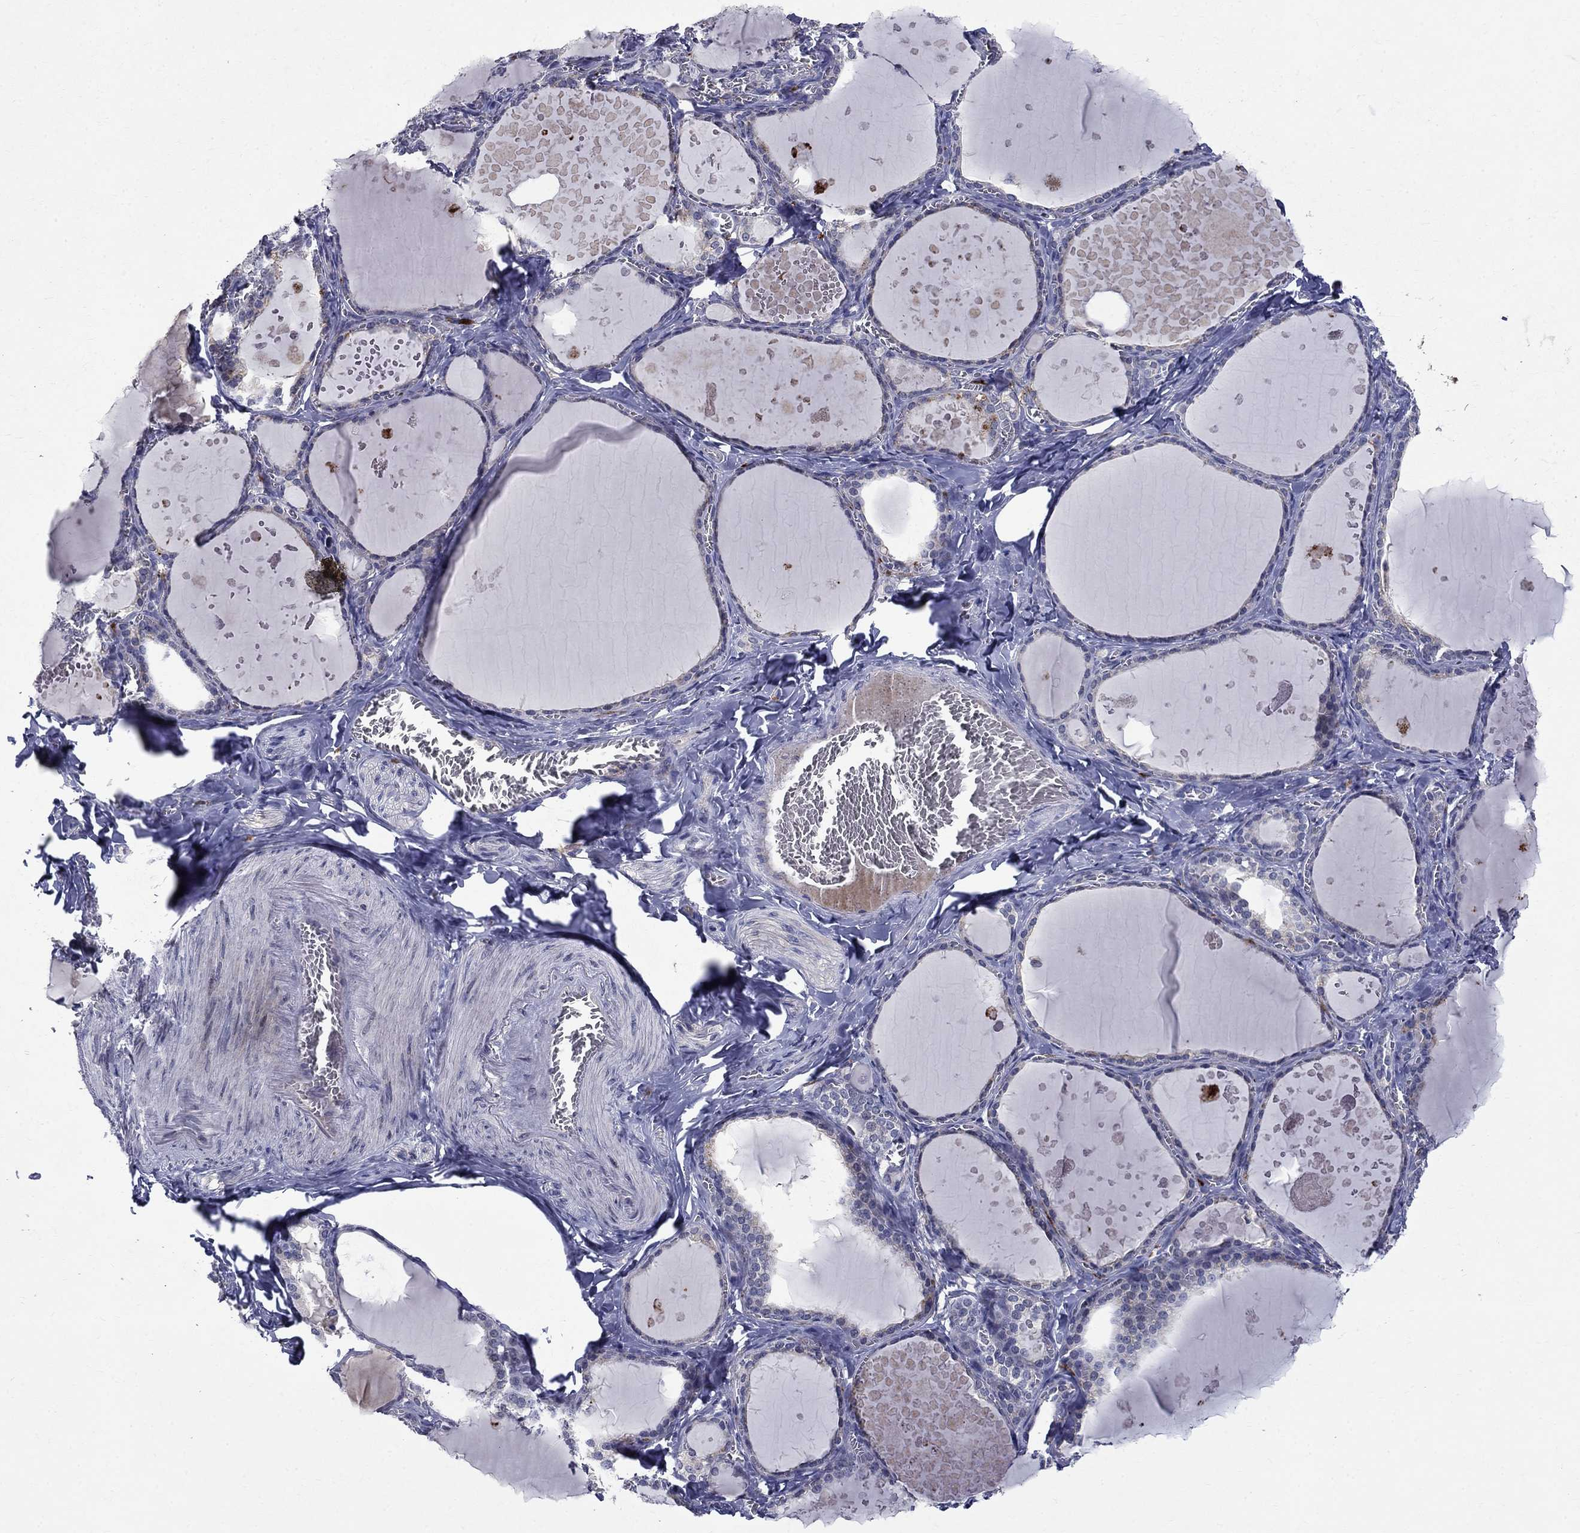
{"staining": {"intensity": "negative", "quantity": "none", "location": "none"}, "tissue": "thyroid gland", "cell_type": "Glandular cells", "image_type": "normal", "snomed": [{"axis": "morphology", "description": "Normal tissue, NOS"}, {"axis": "topography", "description": "Thyroid gland"}], "caption": "Glandular cells are negative for protein expression in normal human thyroid gland. Brightfield microscopy of immunohistochemistry (IHC) stained with DAB (3,3'-diaminobenzidine) (brown) and hematoxylin (blue), captured at high magnification.", "gene": "STAB2", "patient": {"sex": "female", "age": 56}}